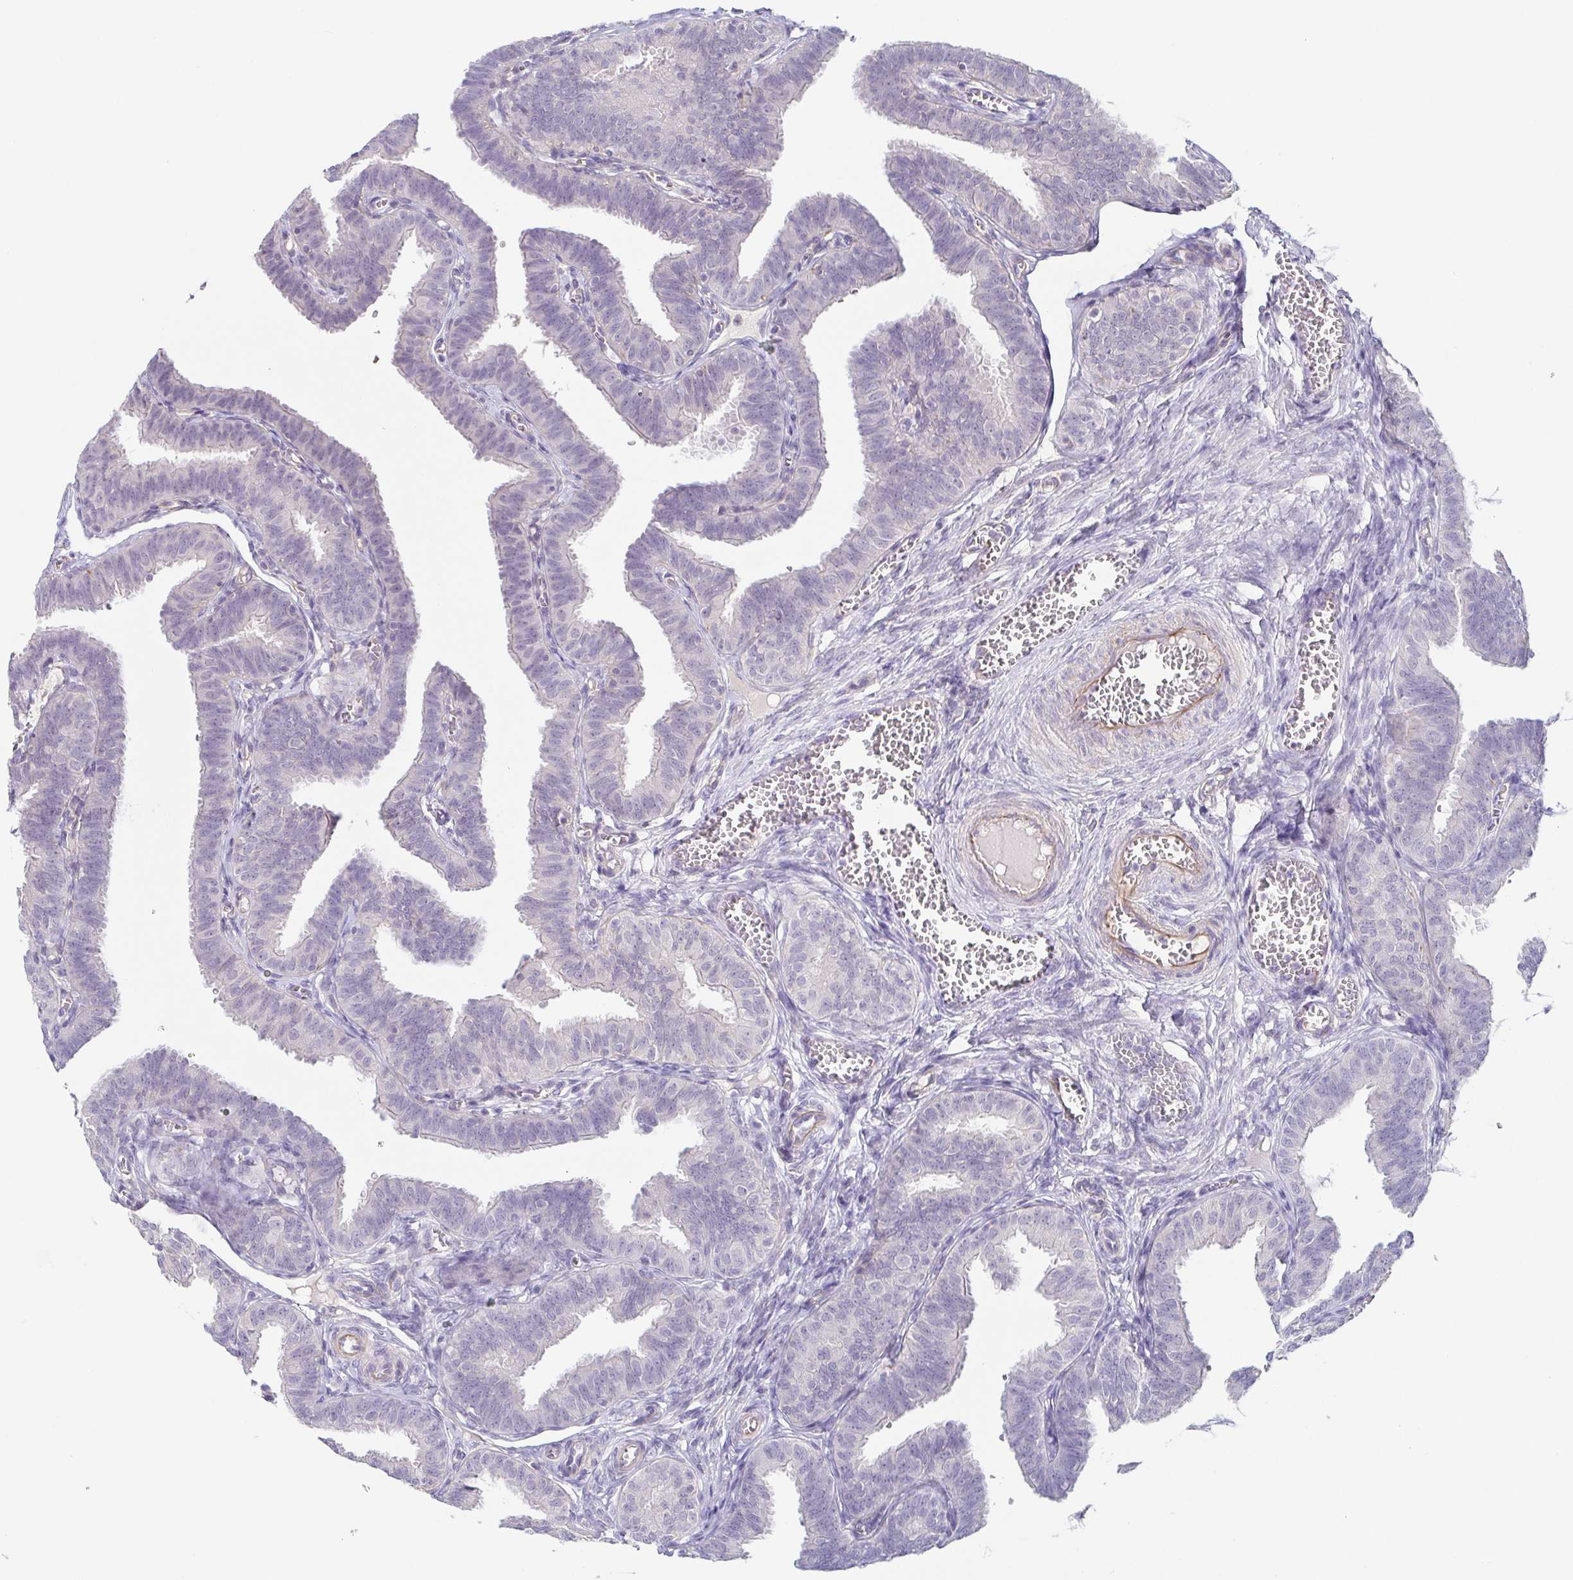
{"staining": {"intensity": "negative", "quantity": "none", "location": "none"}, "tissue": "fallopian tube", "cell_type": "Glandular cells", "image_type": "normal", "snomed": [{"axis": "morphology", "description": "Normal tissue, NOS"}, {"axis": "topography", "description": "Fallopian tube"}], "caption": "Immunohistochemistry (IHC) image of benign fallopian tube: fallopian tube stained with DAB (3,3'-diaminobenzidine) demonstrates no significant protein positivity in glandular cells. (DAB (3,3'-diaminobenzidine) immunohistochemistry (IHC) with hematoxylin counter stain).", "gene": "COL17A1", "patient": {"sex": "female", "age": 25}}